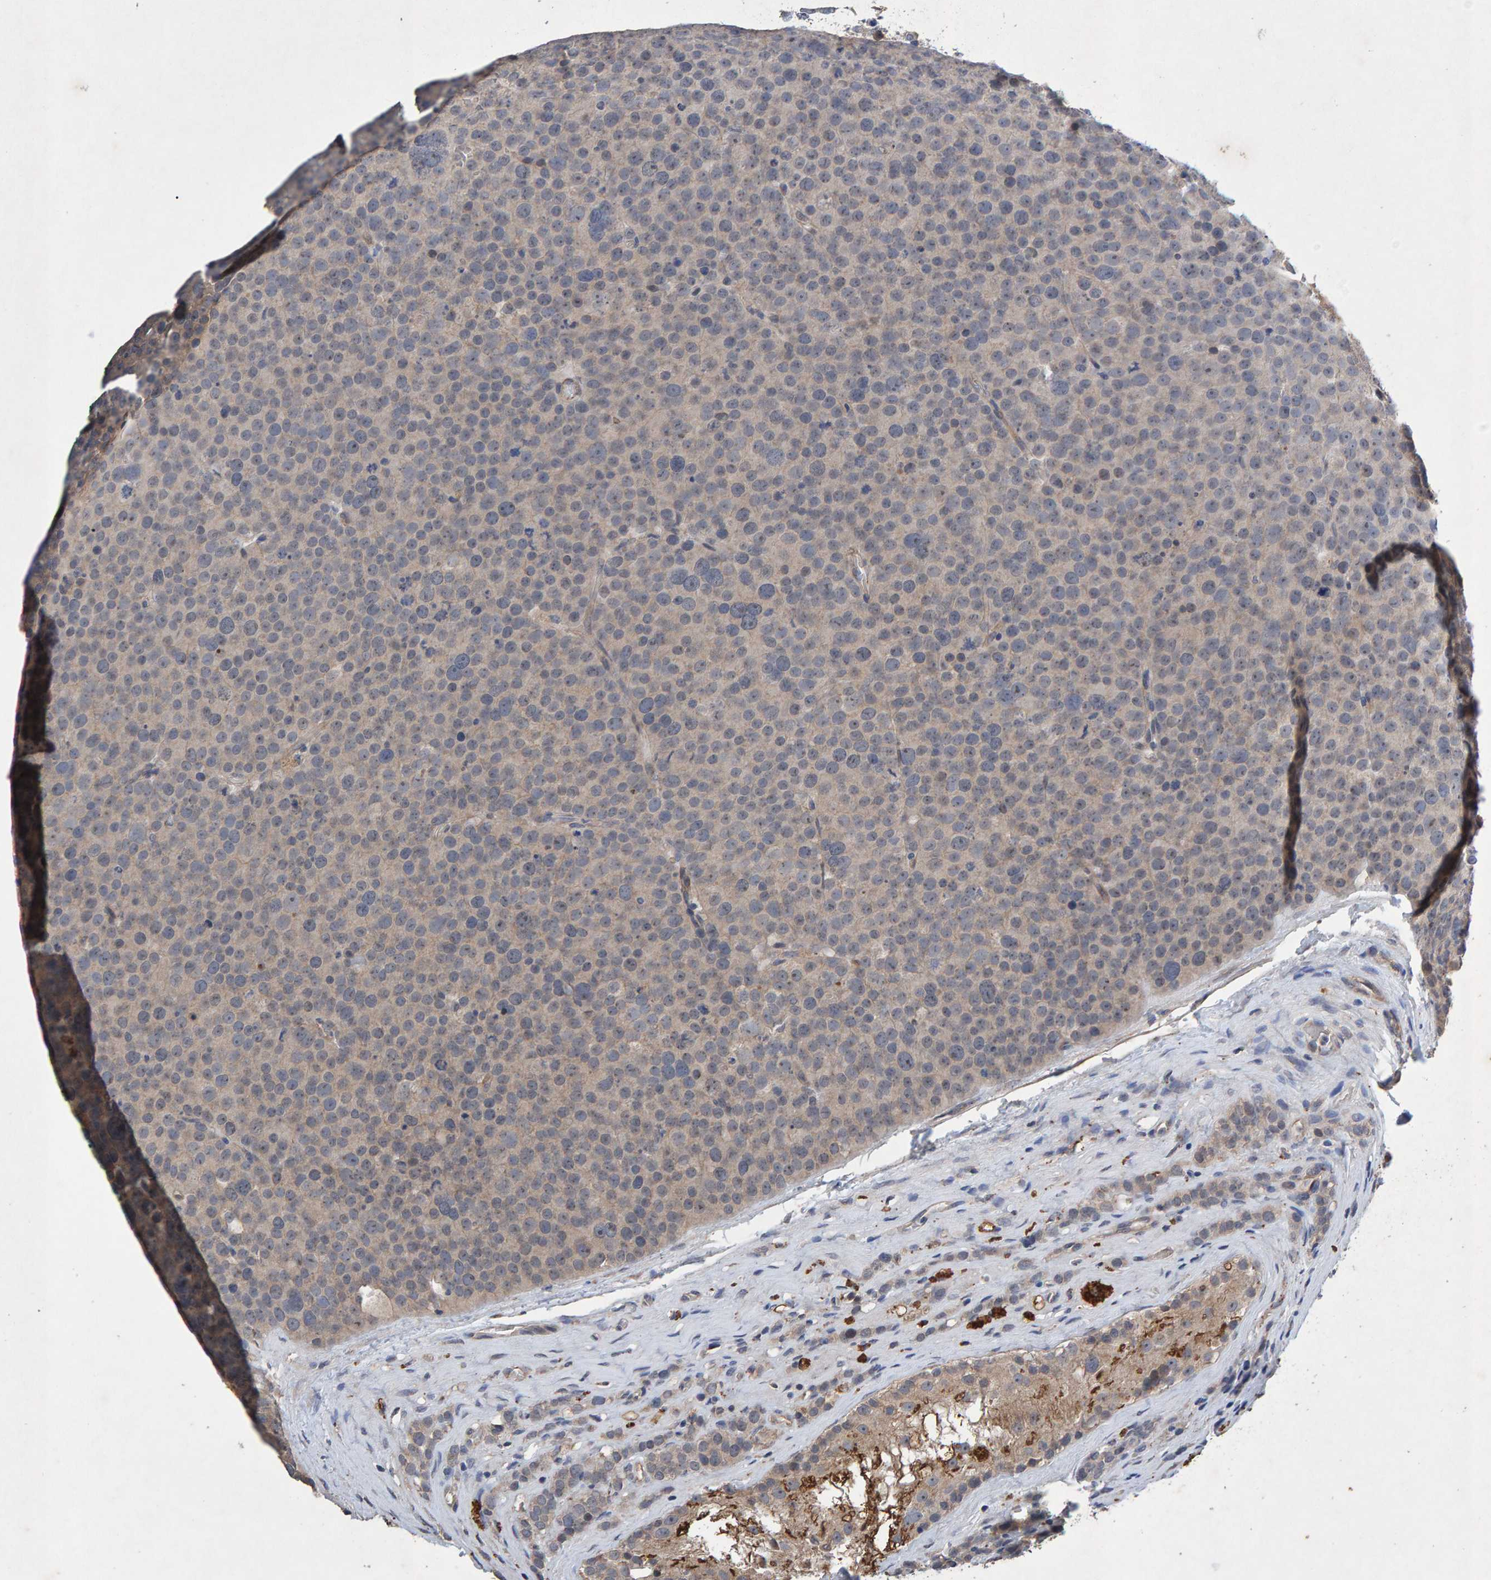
{"staining": {"intensity": "weak", "quantity": "<25%", "location": "cytoplasmic/membranous"}, "tissue": "testis cancer", "cell_type": "Tumor cells", "image_type": "cancer", "snomed": [{"axis": "morphology", "description": "Seminoma, NOS"}, {"axis": "topography", "description": "Testis"}], "caption": "Immunohistochemical staining of human testis cancer exhibits no significant positivity in tumor cells.", "gene": "EFR3A", "patient": {"sex": "male", "age": 71}}